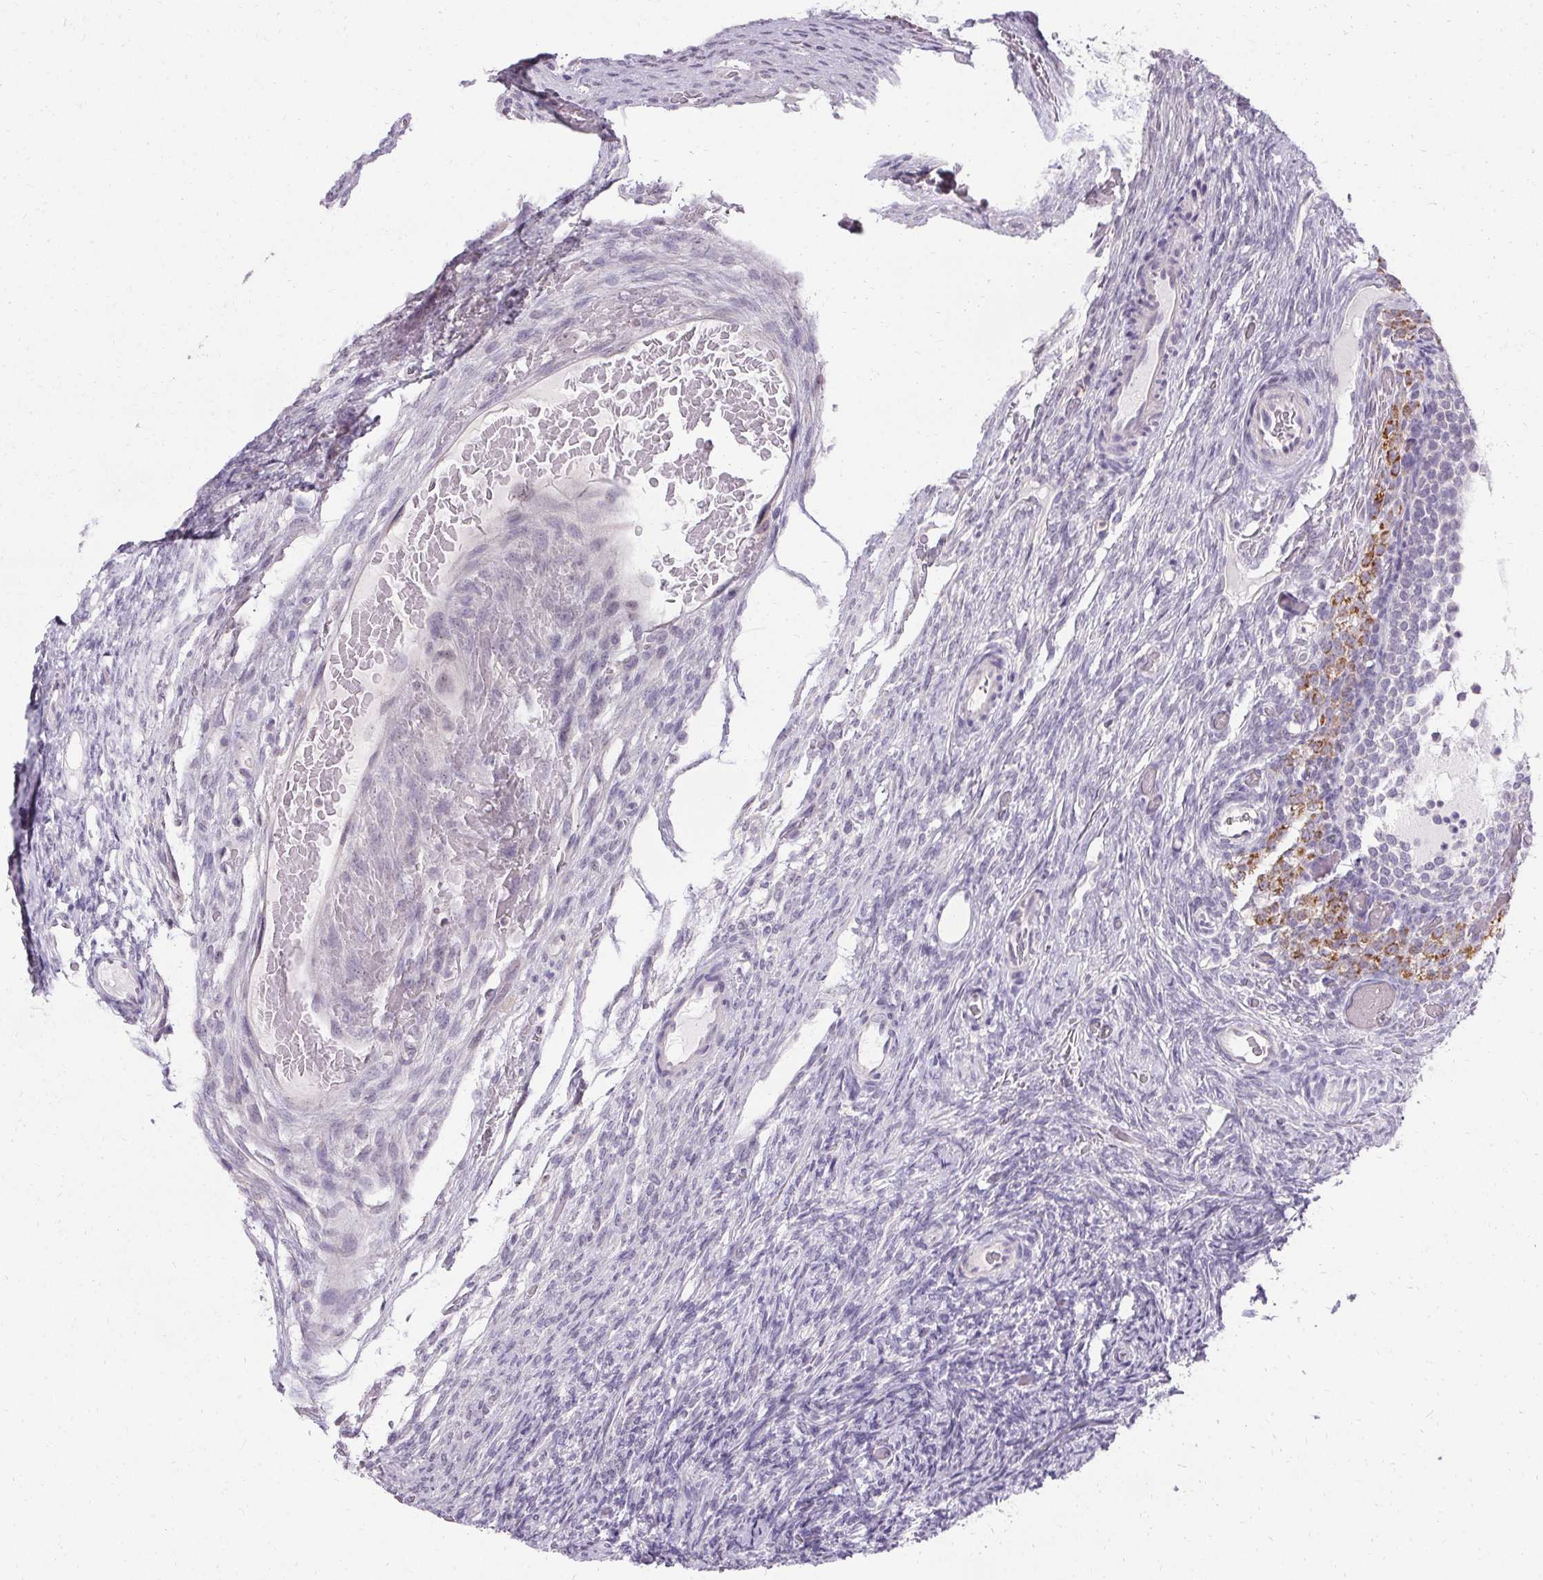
{"staining": {"intensity": "negative", "quantity": "none", "location": "none"}, "tissue": "ovary", "cell_type": "Follicle cells", "image_type": "normal", "snomed": [{"axis": "morphology", "description": "Normal tissue, NOS"}, {"axis": "topography", "description": "Ovary"}], "caption": "Immunohistochemistry histopathology image of normal ovary: ovary stained with DAB (3,3'-diaminobenzidine) displays no significant protein positivity in follicle cells.", "gene": "PMEL", "patient": {"sex": "female", "age": 34}}